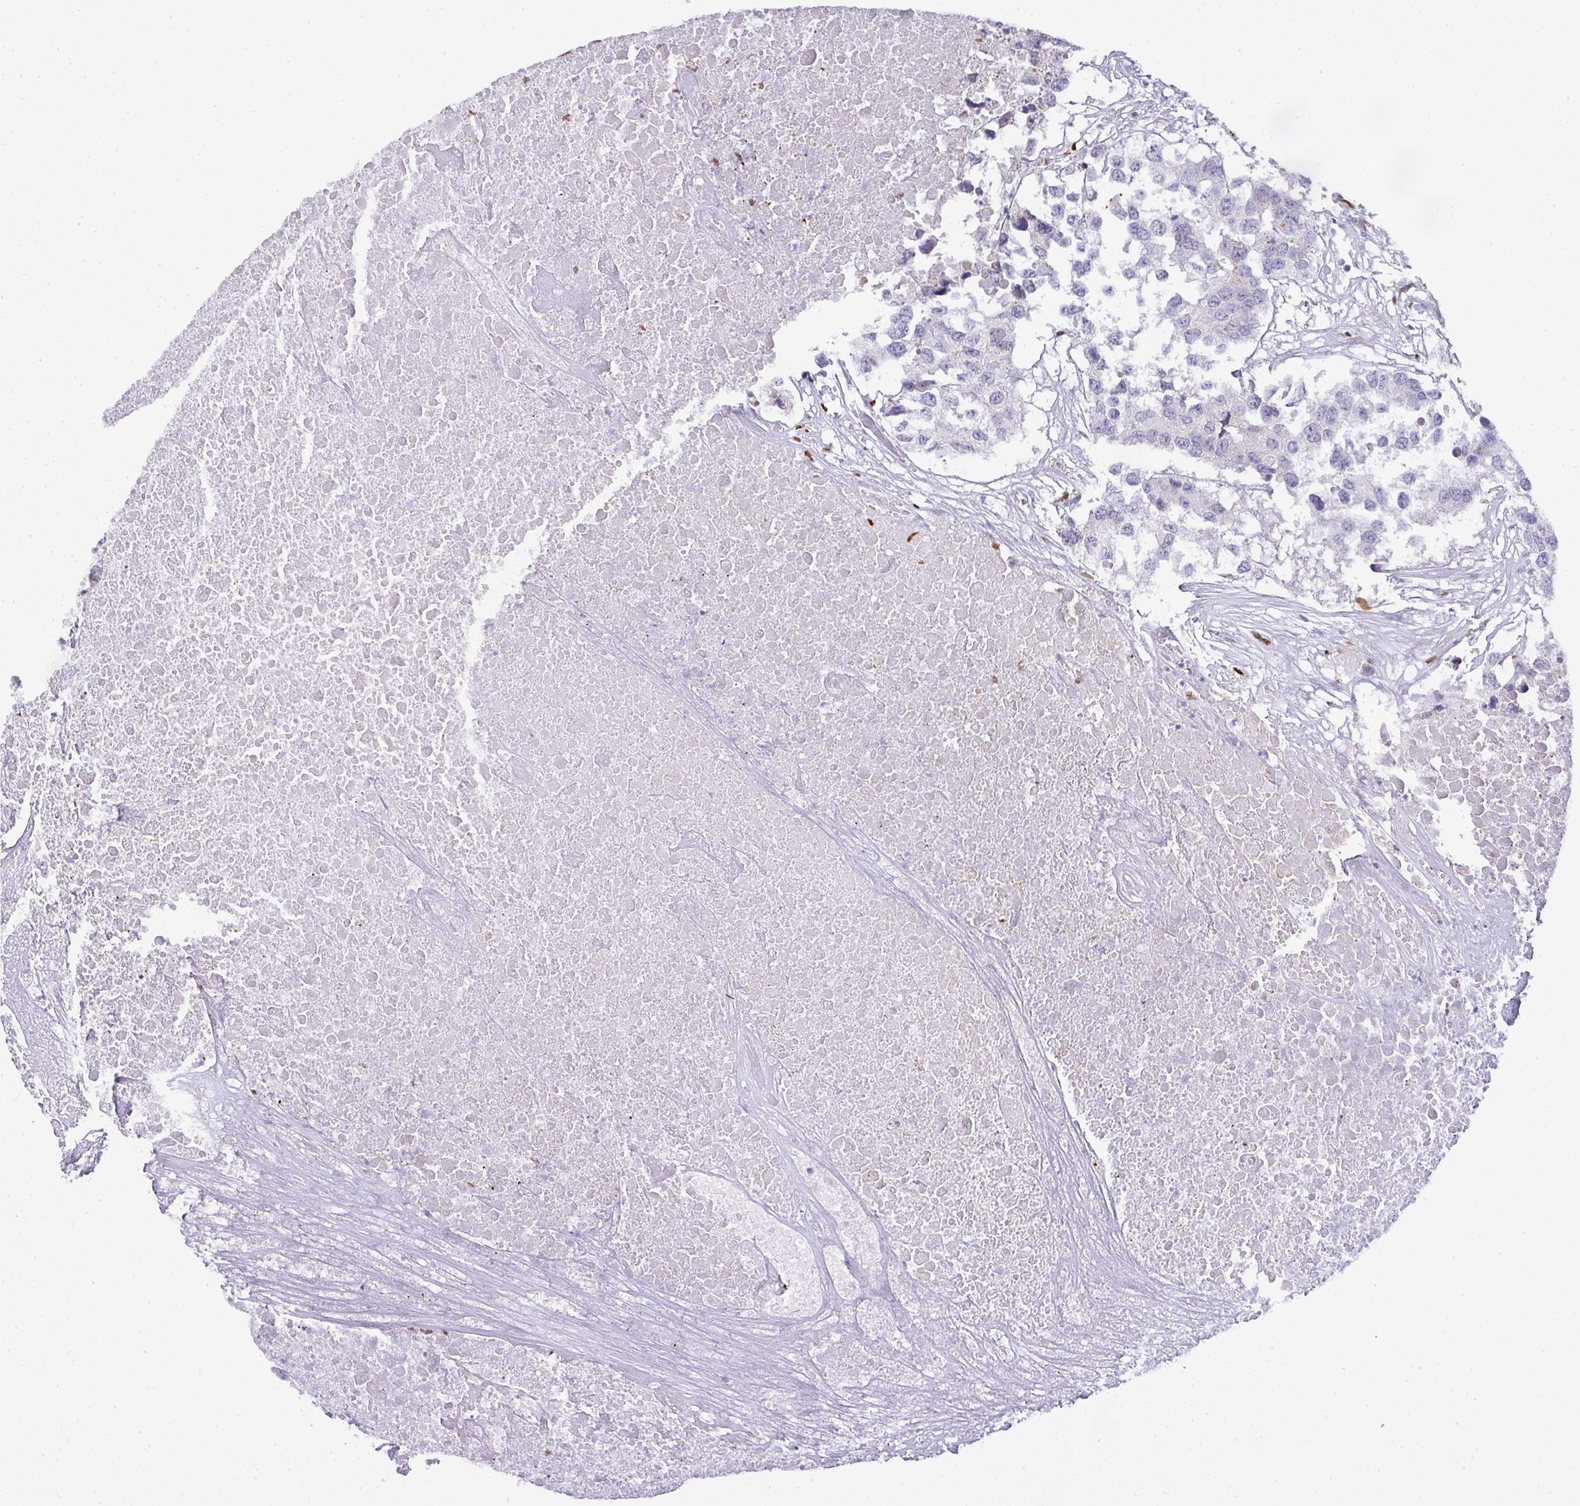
{"staining": {"intensity": "weak", "quantity": "<25%", "location": "nuclear"}, "tissue": "testis cancer", "cell_type": "Tumor cells", "image_type": "cancer", "snomed": [{"axis": "morphology", "description": "Carcinoma, Embryonal, NOS"}, {"axis": "topography", "description": "Testis"}], "caption": "Immunohistochemical staining of human testis cancer shows no significant positivity in tumor cells. (Immunohistochemistry, brightfield microscopy, high magnification).", "gene": "BBX", "patient": {"sex": "male", "age": 83}}